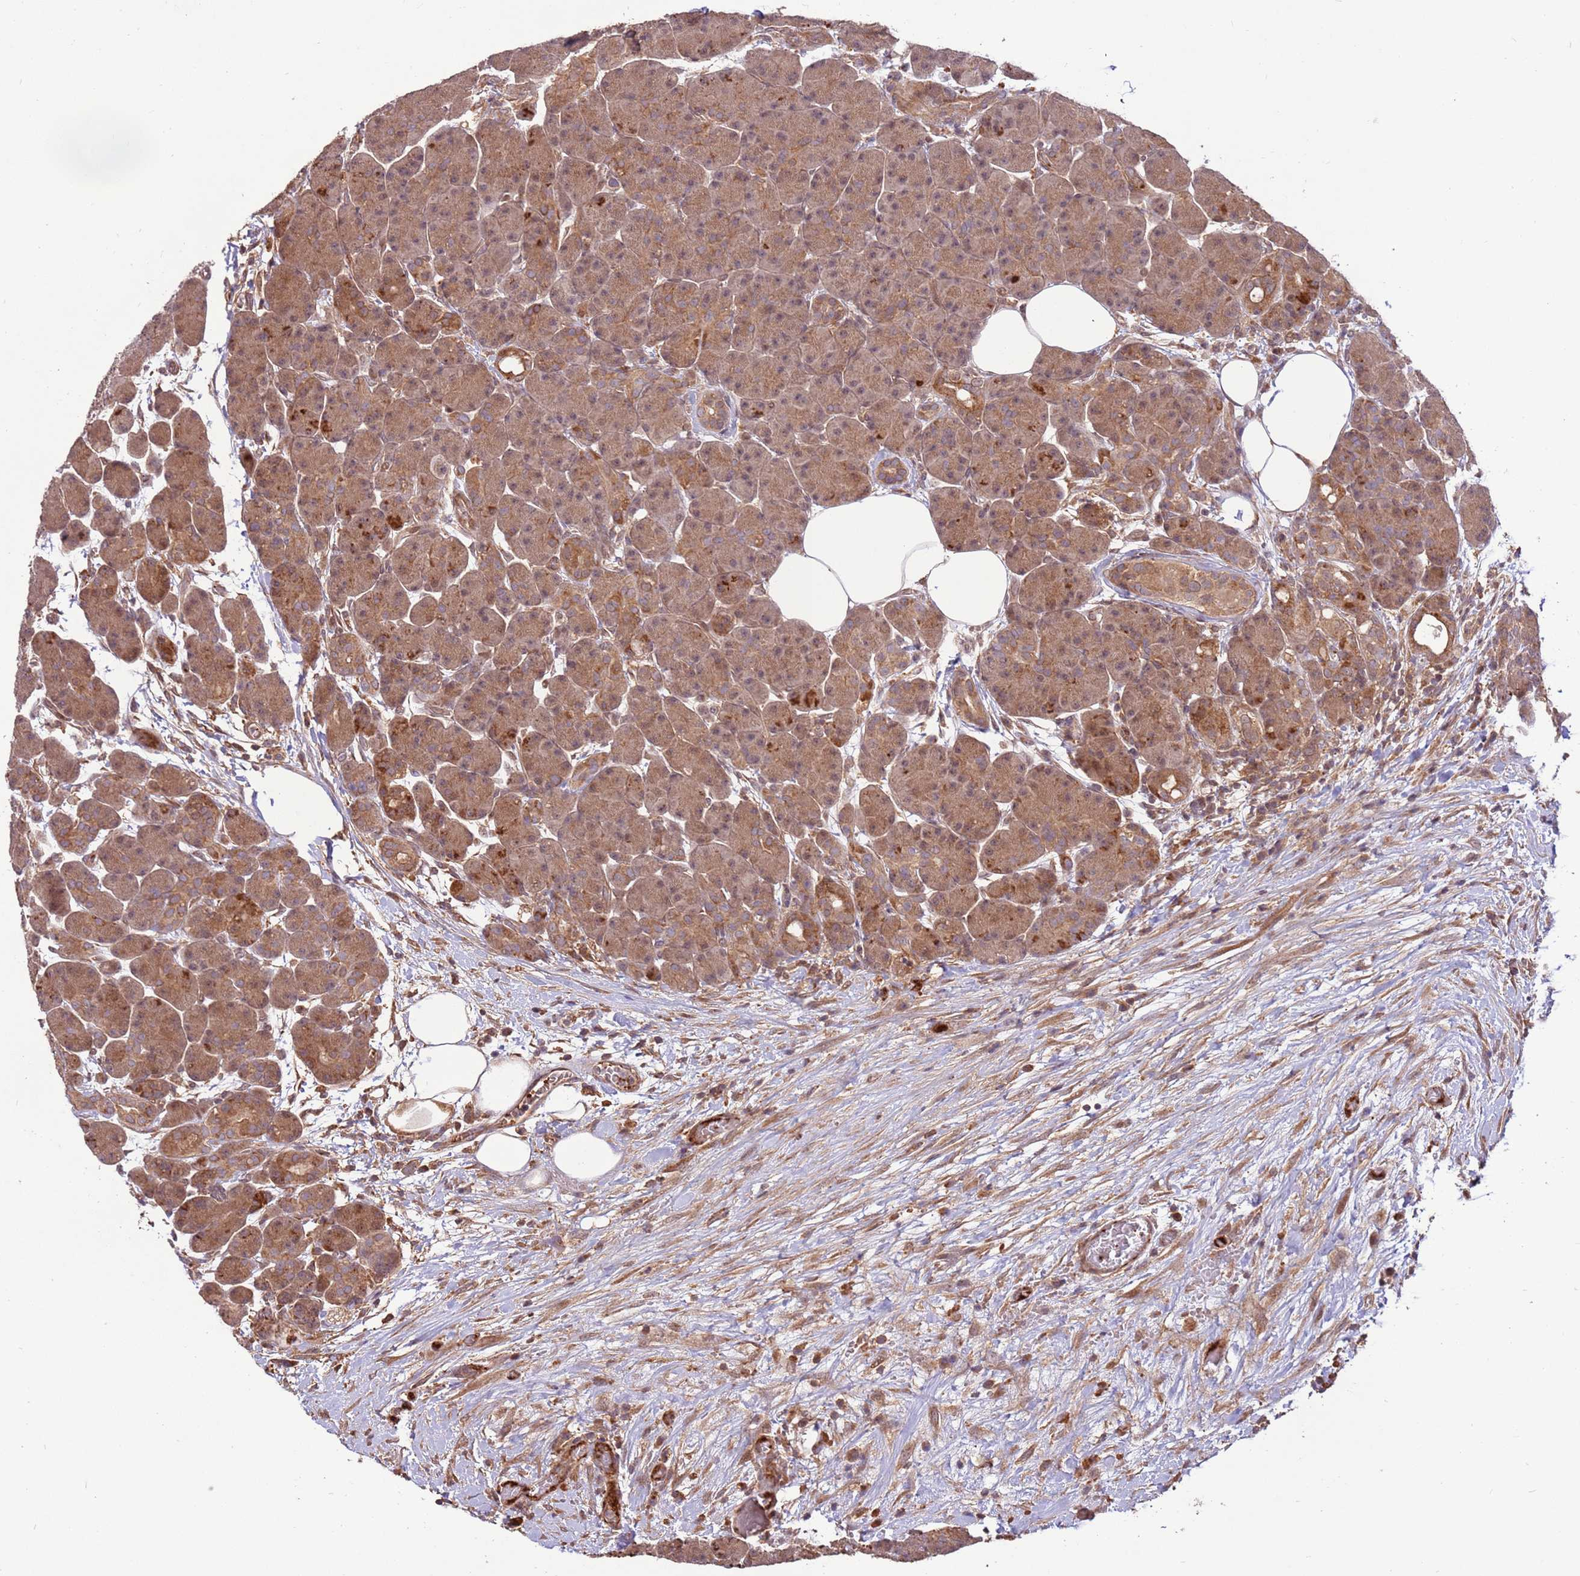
{"staining": {"intensity": "moderate", "quantity": "25%-75%", "location": "cytoplasmic/membranous"}, "tissue": "pancreas", "cell_type": "Exocrine glandular cells", "image_type": "normal", "snomed": [{"axis": "morphology", "description": "Normal tissue, NOS"}, {"axis": "topography", "description": "Pancreas"}], "caption": "This histopathology image displays benign pancreas stained with immunohistochemistry to label a protein in brown. The cytoplasmic/membranous of exocrine glandular cells show moderate positivity for the protein. Nuclei are counter-stained blue.", "gene": "CCDC112", "patient": {"sex": "male", "age": 63}}